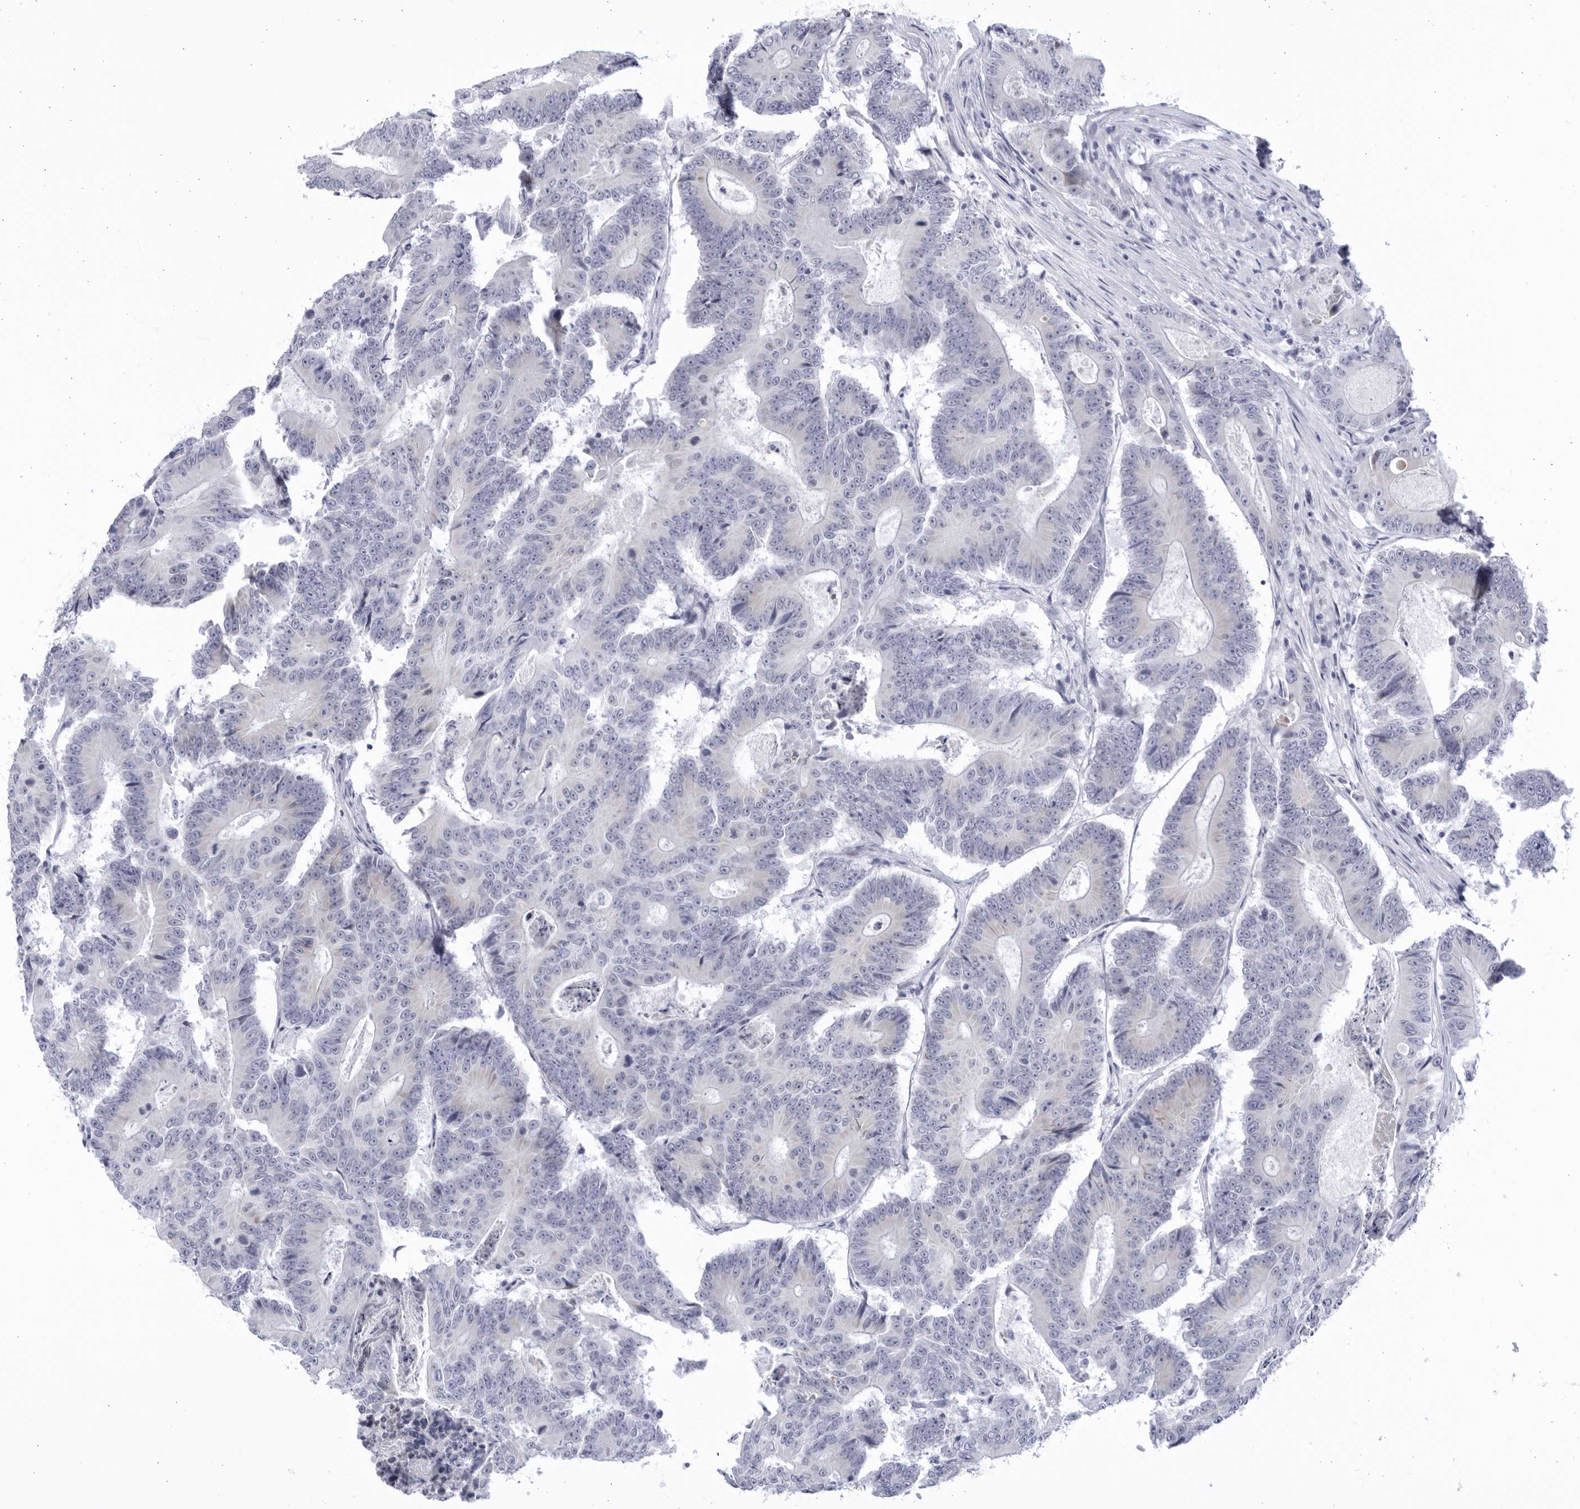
{"staining": {"intensity": "negative", "quantity": "none", "location": "none"}, "tissue": "colorectal cancer", "cell_type": "Tumor cells", "image_type": "cancer", "snomed": [{"axis": "morphology", "description": "Adenocarcinoma, NOS"}, {"axis": "topography", "description": "Colon"}], "caption": "Immunohistochemistry photomicrograph of adenocarcinoma (colorectal) stained for a protein (brown), which demonstrates no positivity in tumor cells.", "gene": "CCDC181", "patient": {"sex": "male", "age": 83}}